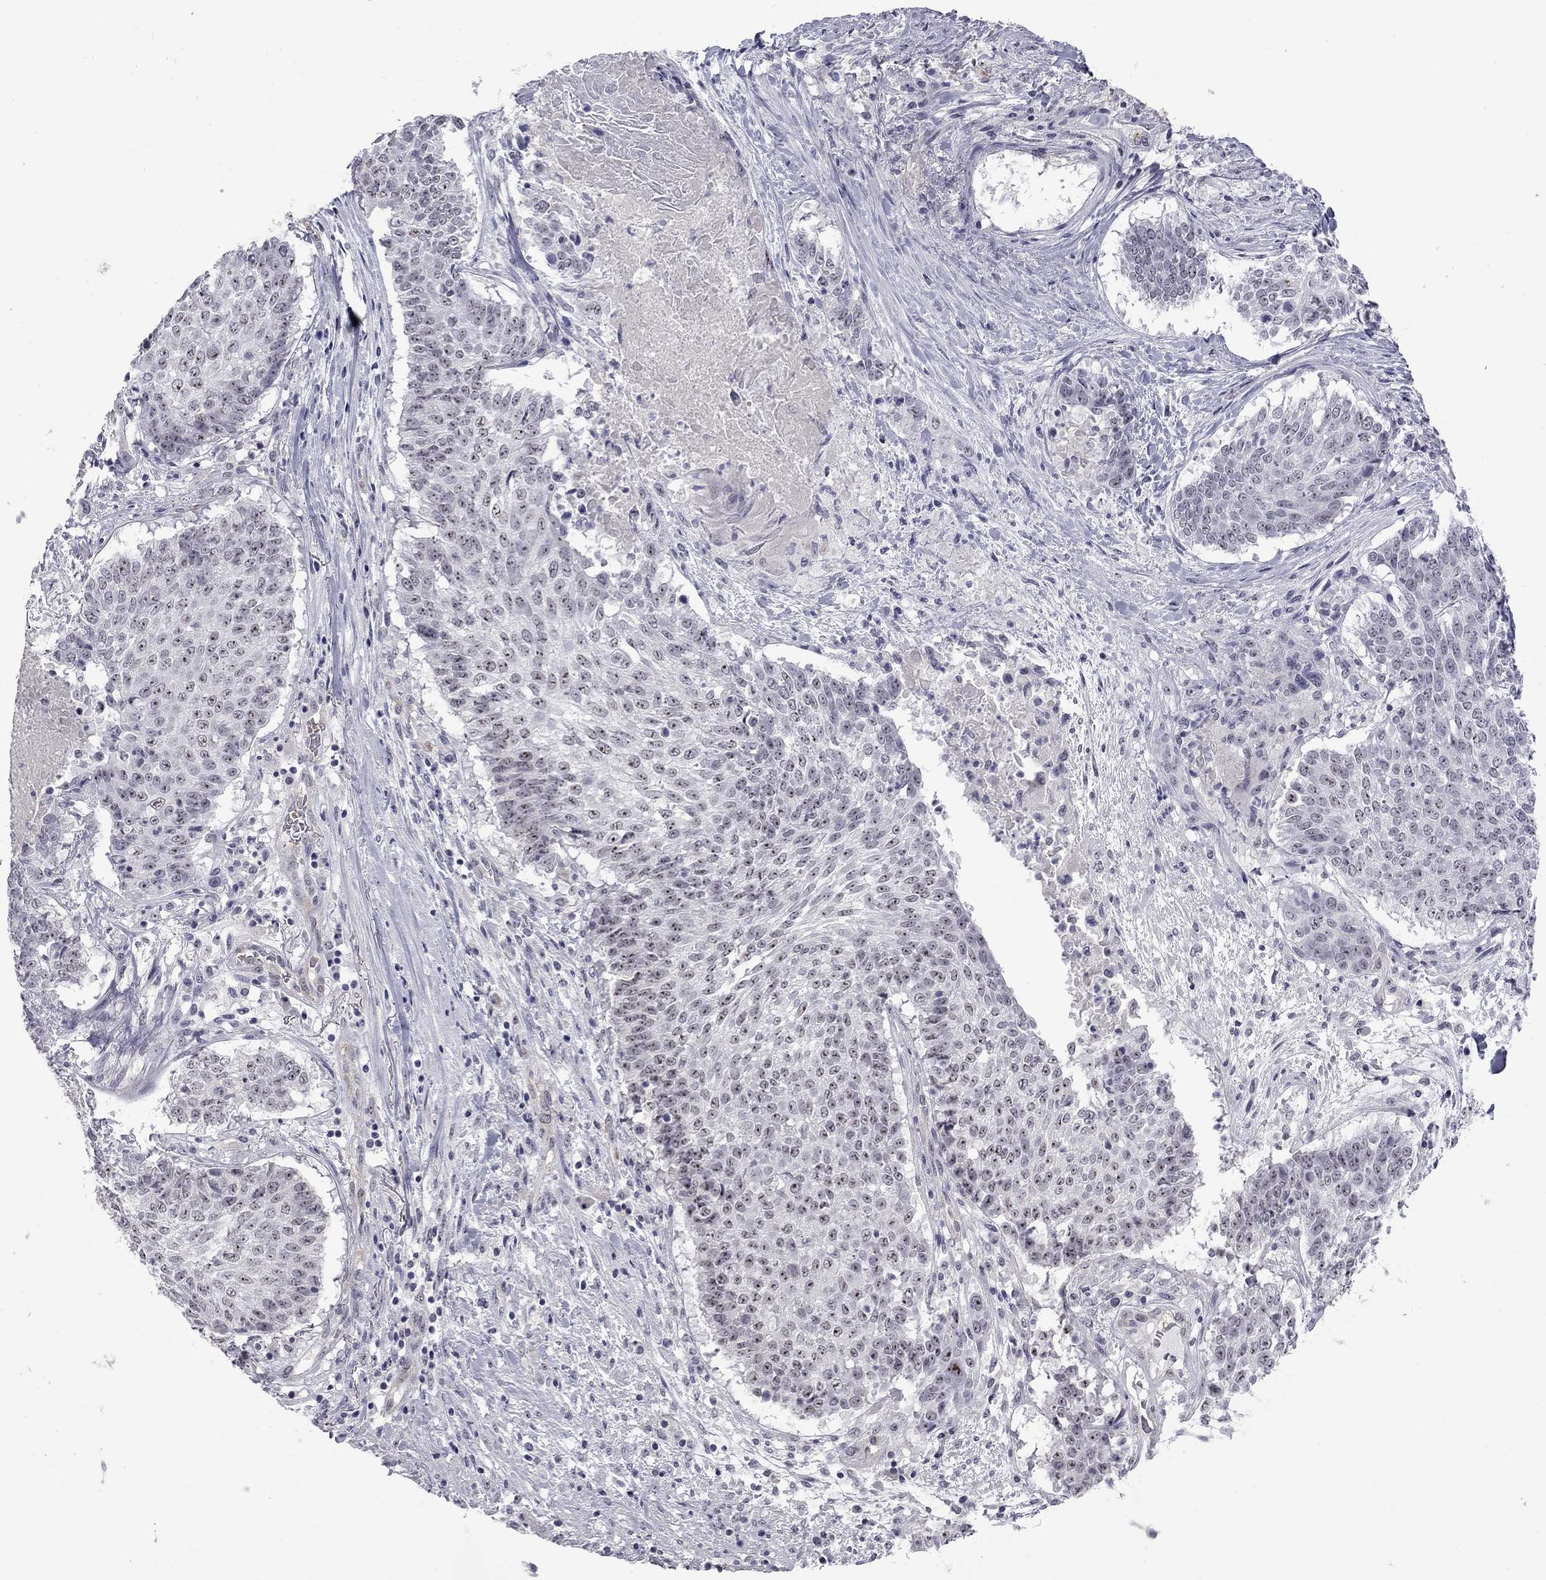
{"staining": {"intensity": "moderate", "quantity": "25%-75%", "location": "nuclear"}, "tissue": "lung cancer", "cell_type": "Tumor cells", "image_type": "cancer", "snomed": [{"axis": "morphology", "description": "Squamous cell carcinoma, NOS"}, {"axis": "topography", "description": "Lung"}], "caption": "A histopathology image of squamous cell carcinoma (lung) stained for a protein displays moderate nuclear brown staining in tumor cells.", "gene": "GSG1L", "patient": {"sex": "male", "age": 64}}